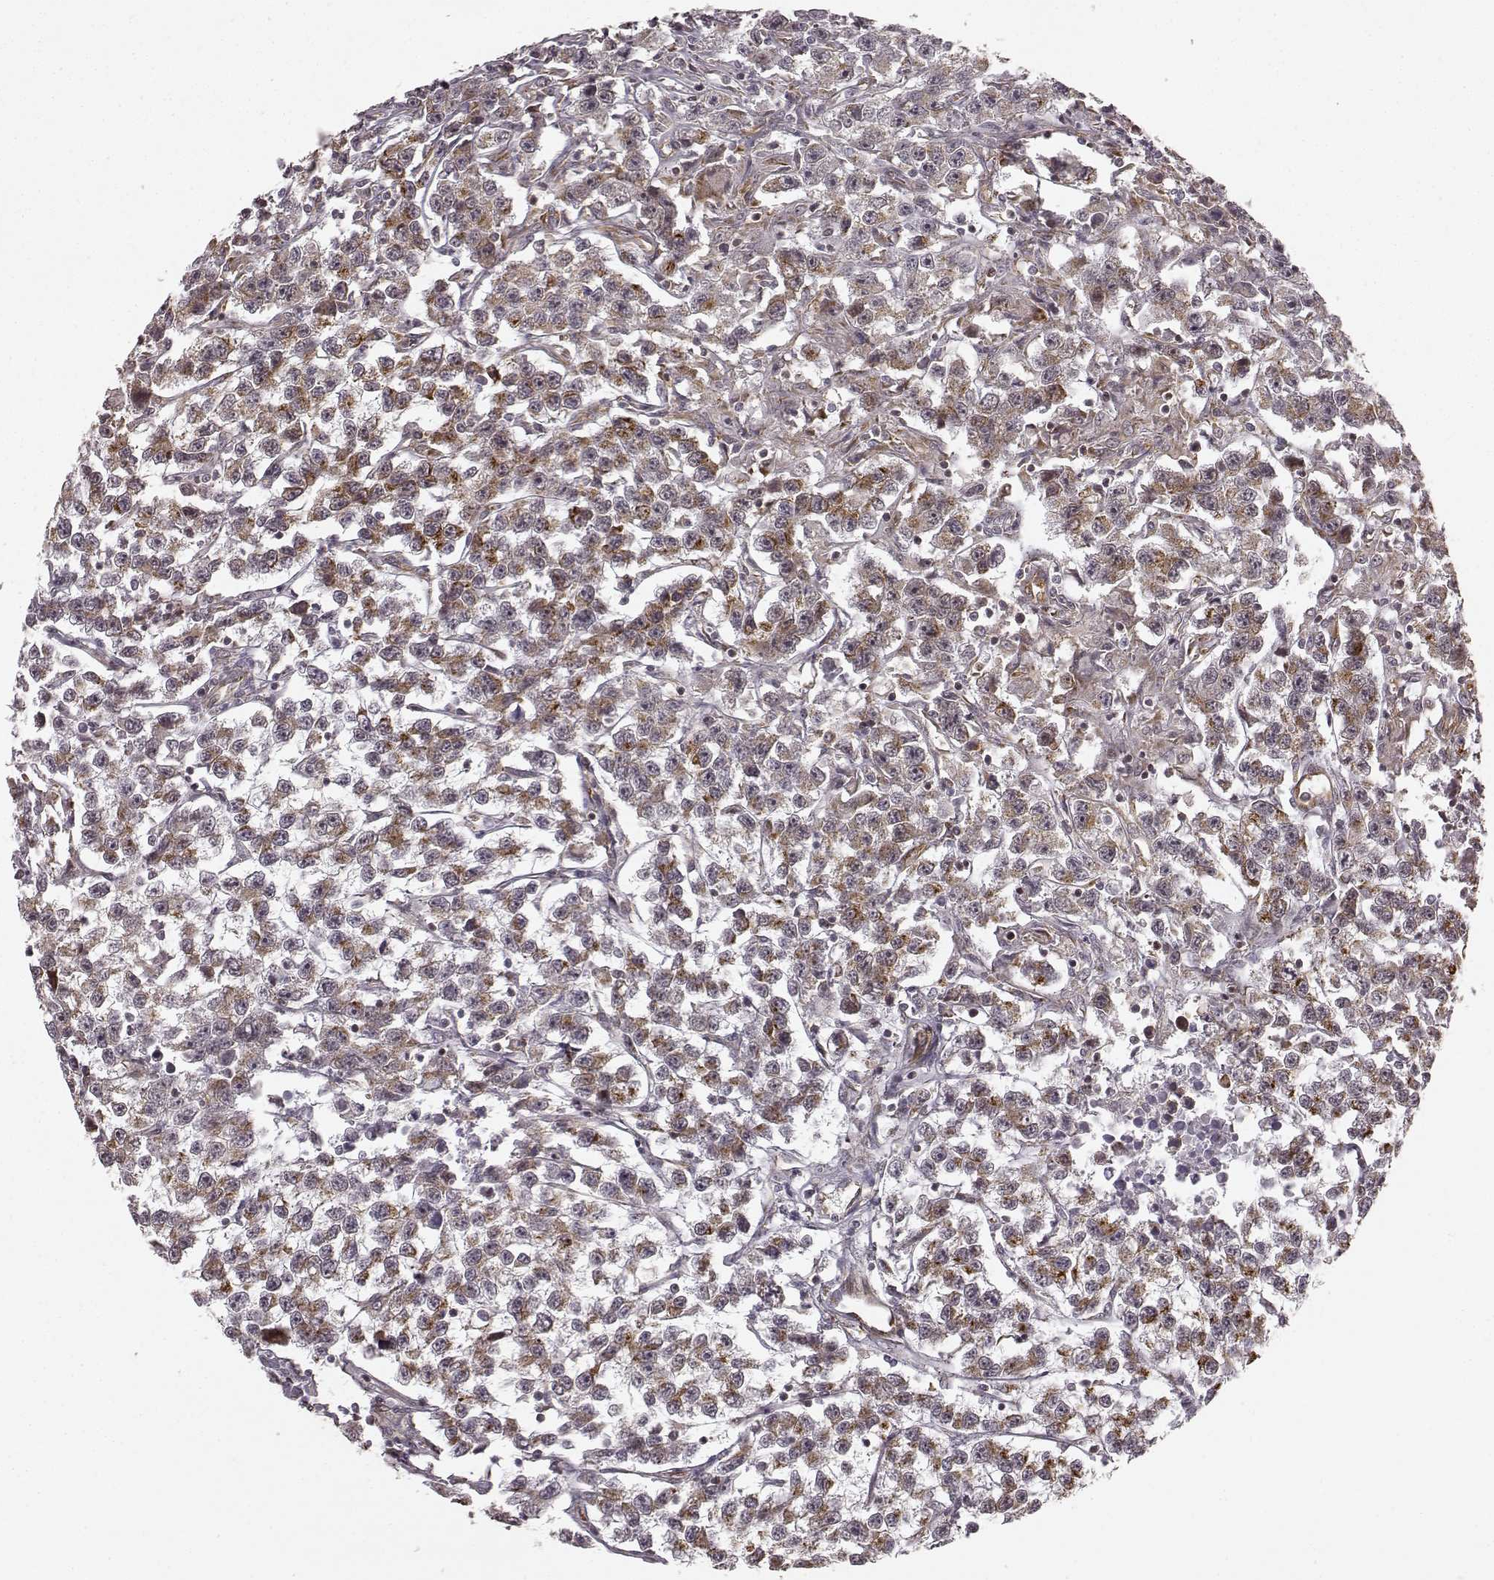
{"staining": {"intensity": "moderate", "quantity": "25%-75%", "location": "cytoplasmic/membranous"}, "tissue": "testis cancer", "cell_type": "Tumor cells", "image_type": "cancer", "snomed": [{"axis": "morphology", "description": "Seminoma, NOS"}, {"axis": "topography", "description": "Testis"}], "caption": "Human testis seminoma stained with a protein marker demonstrates moderate staining in tumor cells.", "gene": "TMEM14A", "patient": {"sex": "male", "age": 59}}